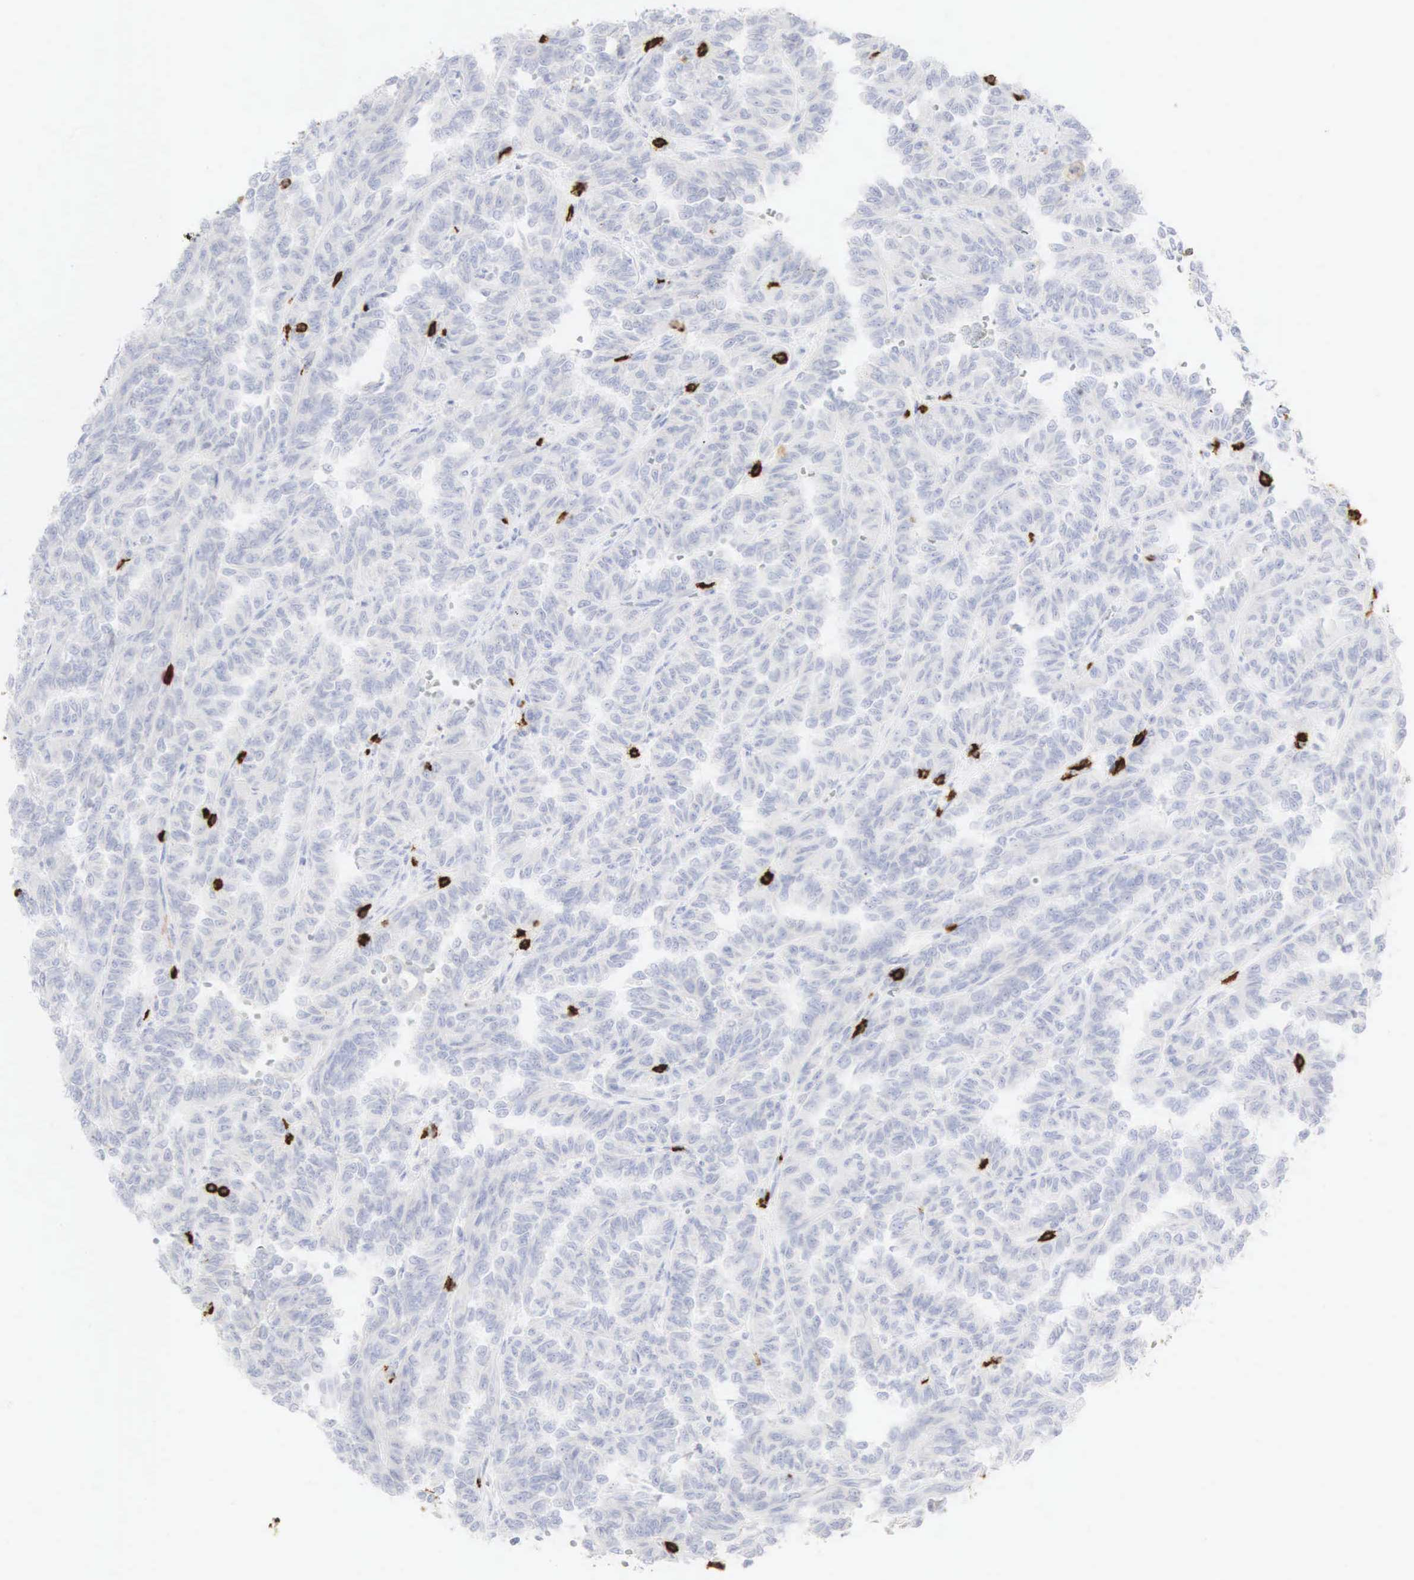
{"staining": {"intensity": "negative", "quantity": "none", "location": "none"}, "tissue": "renal cancer", "cell_type": "Tumor cells", "image_type": "cancer", "snomed": [{"axis": "morphology", "description": "Inflammation, NOS"}, {"axis": "morphology", "description": "Adenocarcinoma, NOS"}, {"axis": "topography", "description": "Kidney"}], "caption": "A histopathology image of human adenocarcinoma (renal) is negative for staining in tumor cells.", "gene": "CD8A", "patient": {"sex": "male", "age": 68}}